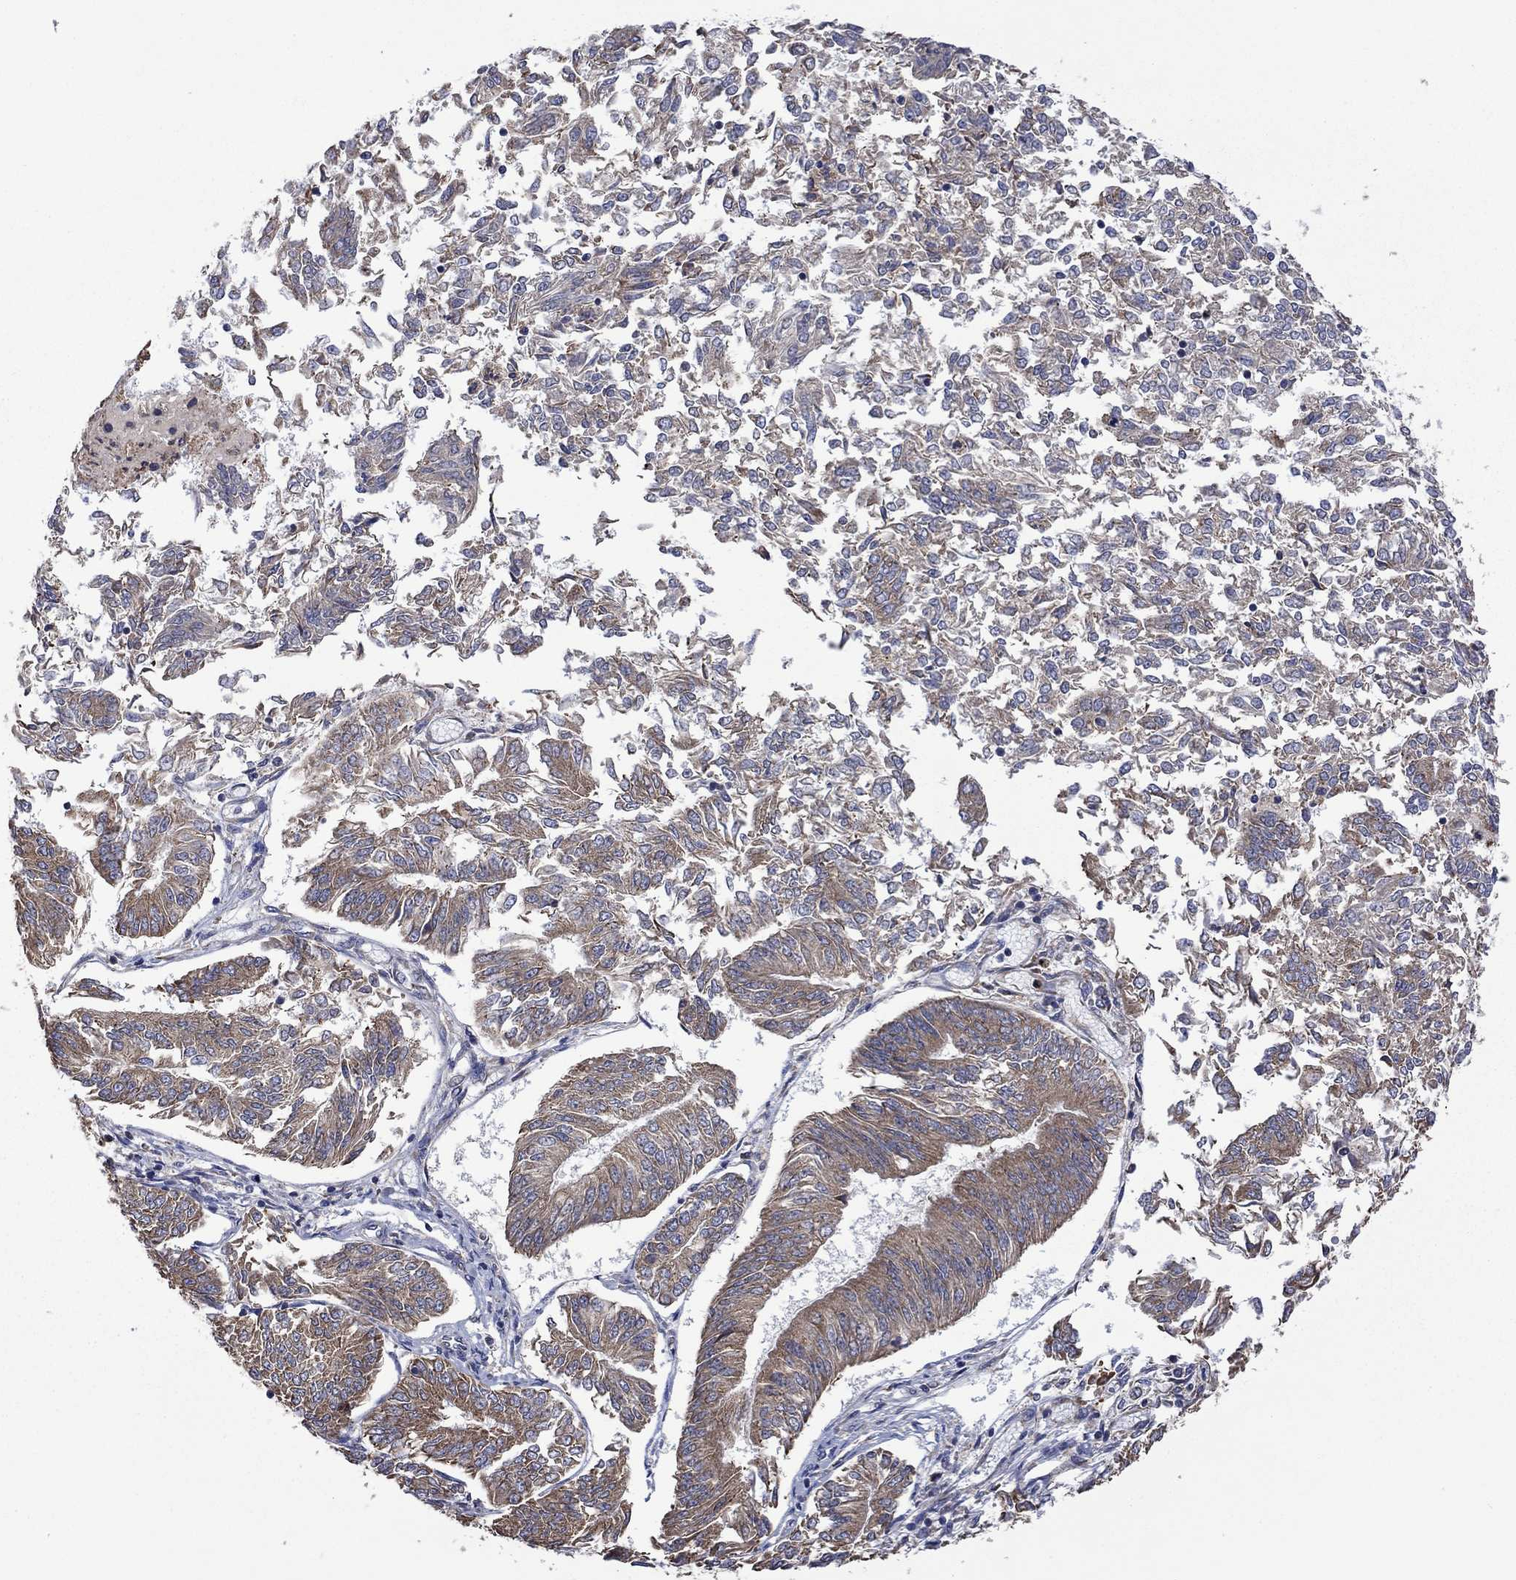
{"staining": {"intensity": "weak", "quantity": ">75%", "location": "cytoplasmic/membranous"}, "tissue": "endometrial cancer", "cell_type": "Tumor cells", "image_type": "cancer", "snomed": [{"axis": "morphology", "description": "Adenocarcinoma, NOS"}, {"axis": "topography", "description": "Endometrium"}], "caption": "Human adenocarcinoma (endometrial) stained for a protein (brown) shows weak cytoplasmic/membranous positive expression in approximately >75% of tumor cells.", "gene": "FURIN", "patient": {"sex": "female", "age": 58}}